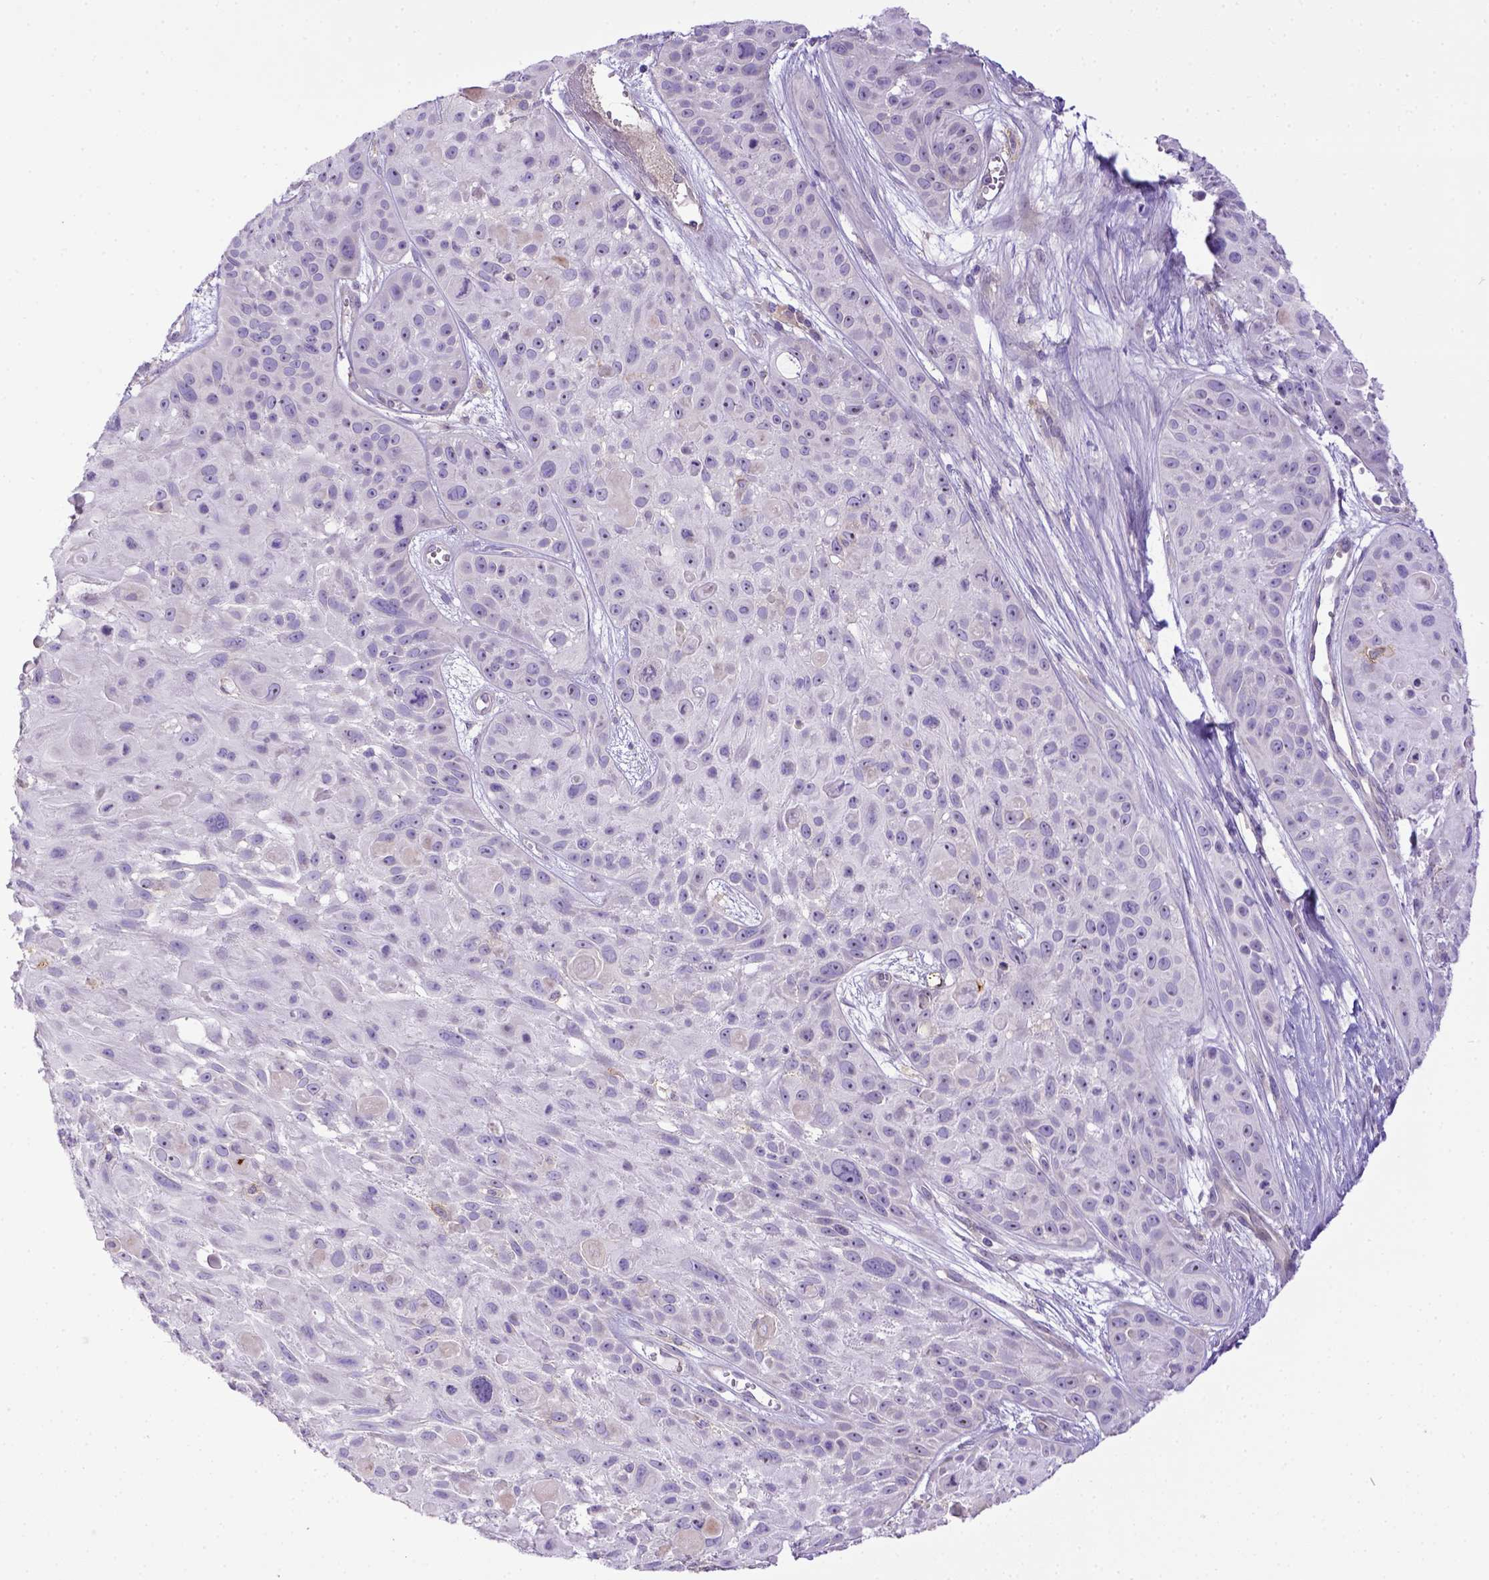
{"staining": {"intensity": "negative", "quantity": "none", "location": "none"}, "tissue": "skin cancer", "cell_type": "Tumor cells", "image_type": "cancer", "snomed": [{"axis": "morphology", "description": "Squamous cell carcinoma, NOS"}, {"axis": "topography", "description": "Skin"}, {"axis": "topography", "description": "Anal"}], "caption": "Immunohistochemistry histopathology image of human skin cancer stained for a protein (brown), which demonstrates no expression in tumor cells. The staining was performed using DAB (3,3'-diaminobenzidine) to visualize the protein expression in brown, while the nuclei were stained in blue with hematoxylin (Magnification: 20x).", "gene": "CD40", "patient": {"sex": "female", "age": 75}}